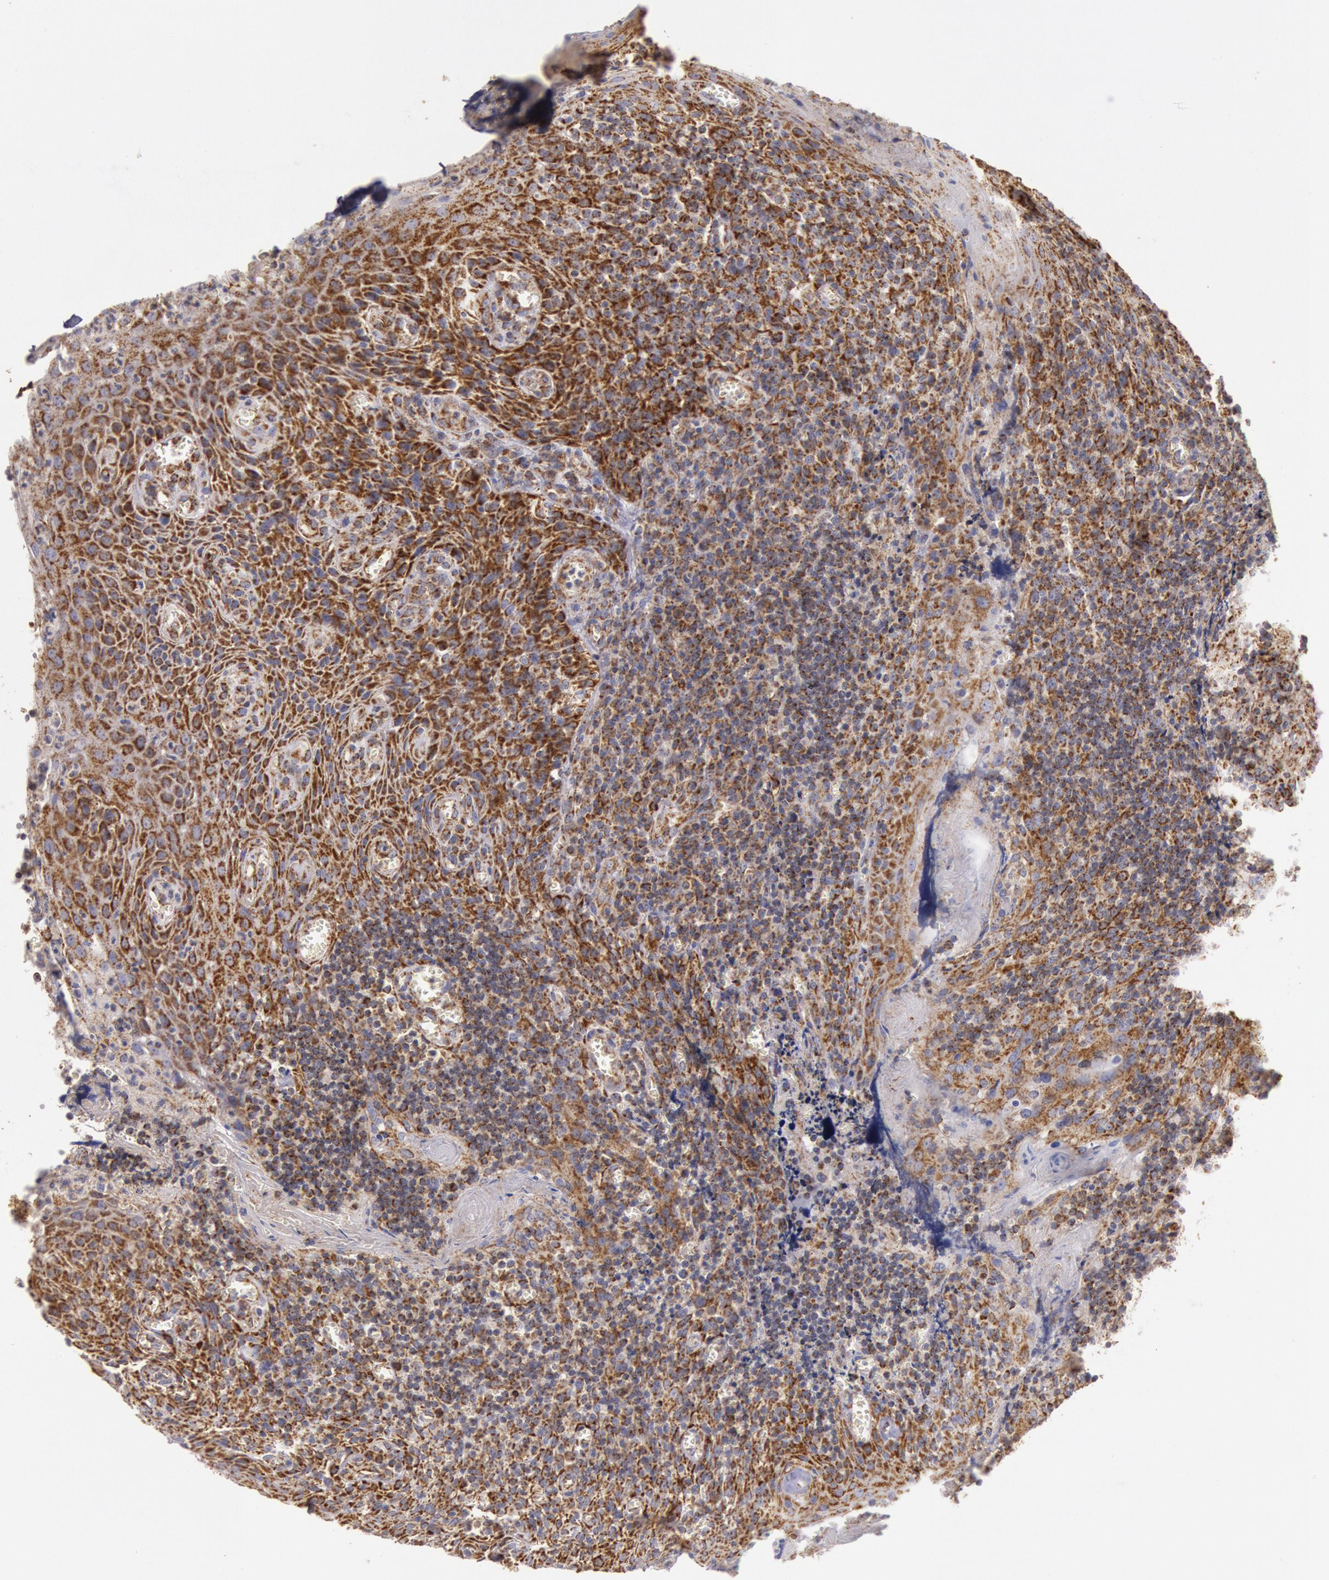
{"staining": {"intensity": "strong", "quantity": ">75%", "location": "cytoplasmic/membranous"}, "tissue": "tonsil", "cell_type": "Germinal center cells", "image_type": "normal", "snomed": [{"axis": "morphology", "description": "Normal tissue, NOS"}, {"axis": "topography", "description": "Tonsil"}], "caption": "The micrograph displays immunohistochemical staining of benign tonsil. There is strong cytoplasmic/membranous positivity is appreciated in approximately >75% of germinal center cells. The staining was performed using DAB, with brown indicating positive protein expression. Nuclei are stained blue with hematoxylin.", "gene": "CYC1", "patient": {"sex": "male", "age": 20}}